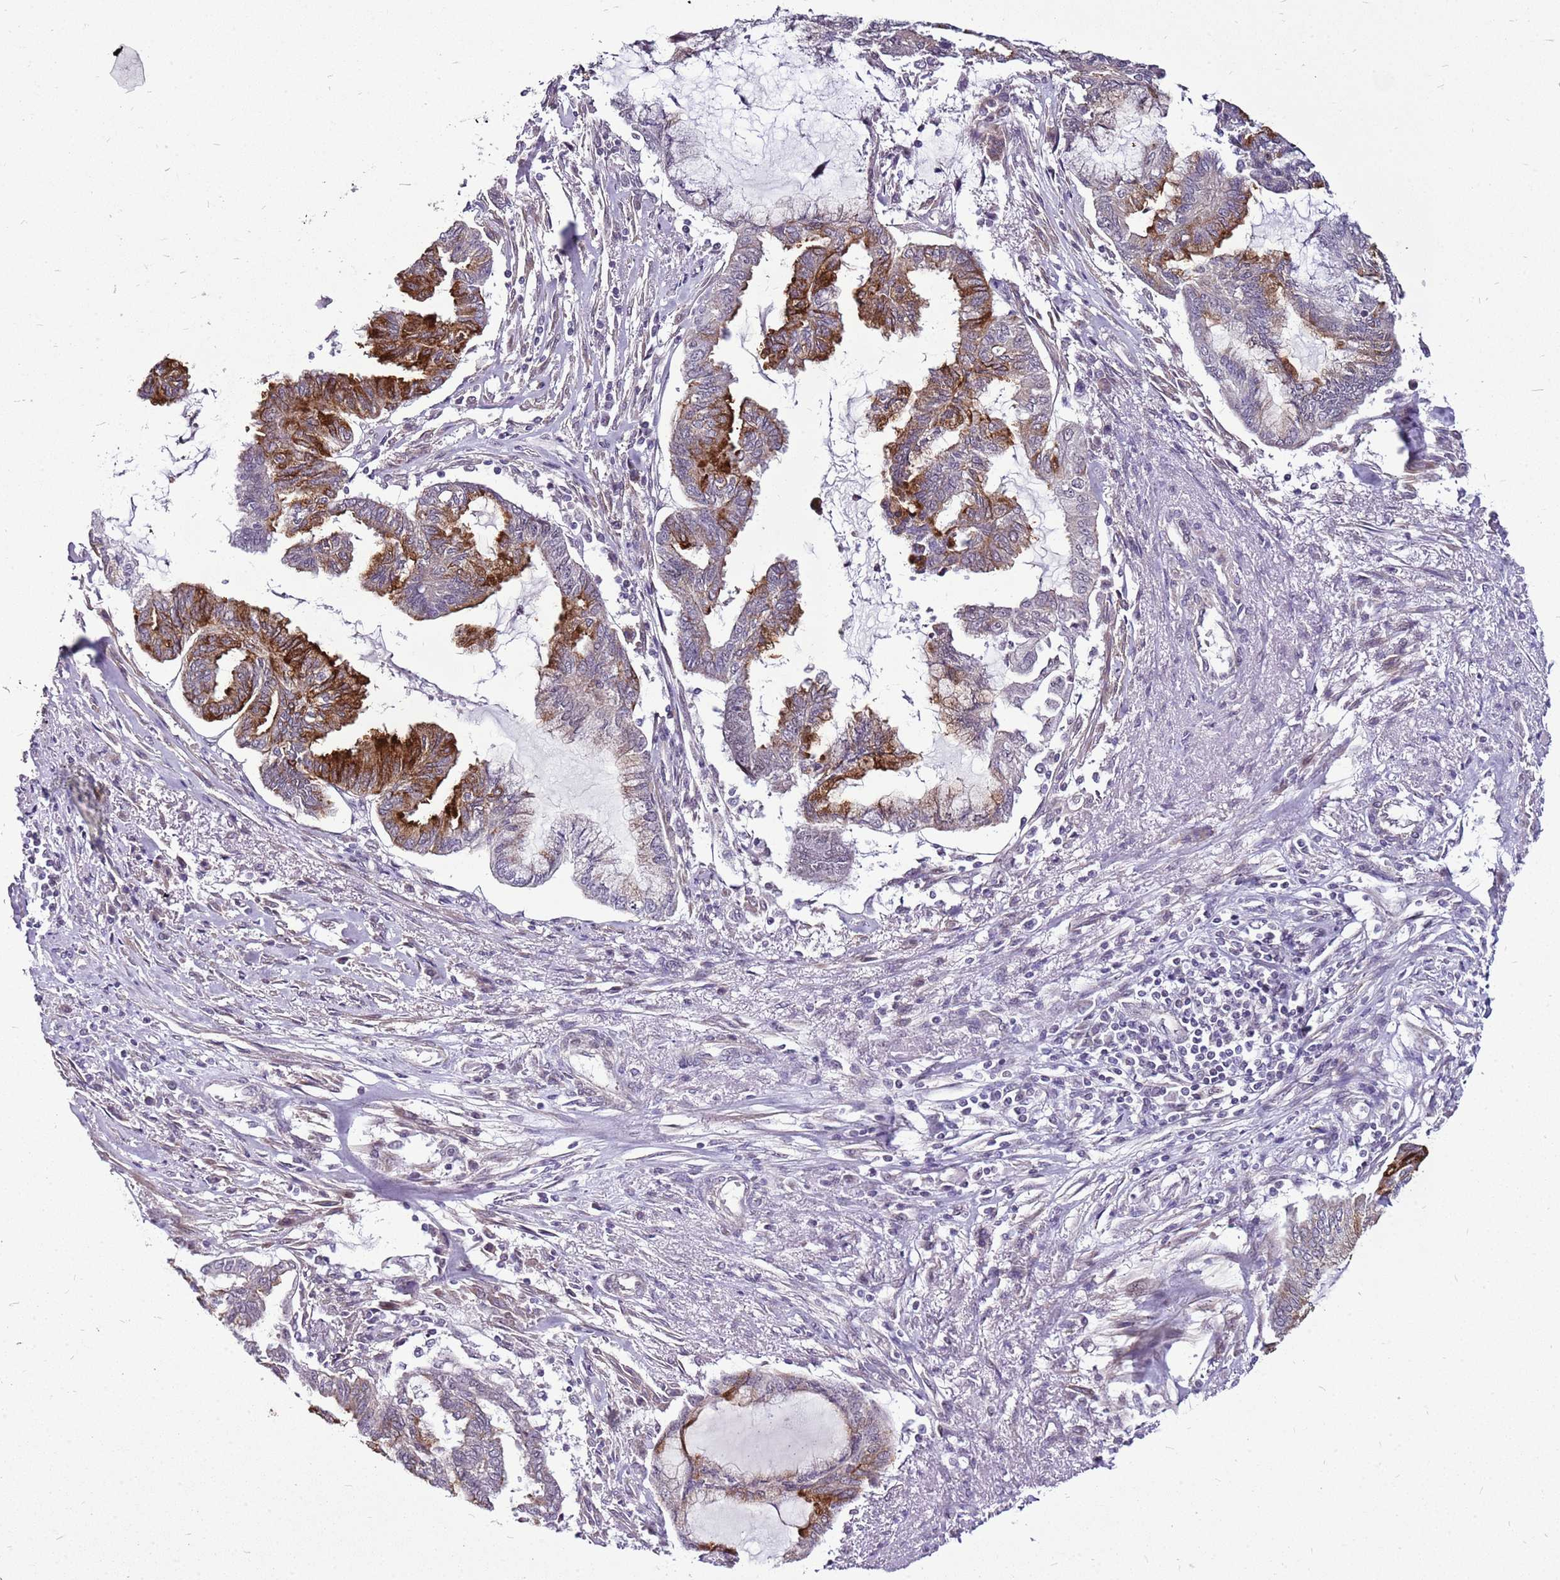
{"staining": {"intensity": "strong", "quantity": "25%-75%", "location": "cytoplasmic/membranous"}, "tissue": "endometrial cancer", "cell_type": "Tumor cells", "image_type": "cancer", "snomed": [{"axis": "morphology", "description": "Adenocarcinoma, NOS"}, {"axis": "topography", "description": "Endometrium"}], "caption": "Adenocarcinoma (endometrial) stained with a protein marker displays strong staining in tumor cells.", "gene": "CCDC166", "patient": {"sex": "female", "age": 86}}